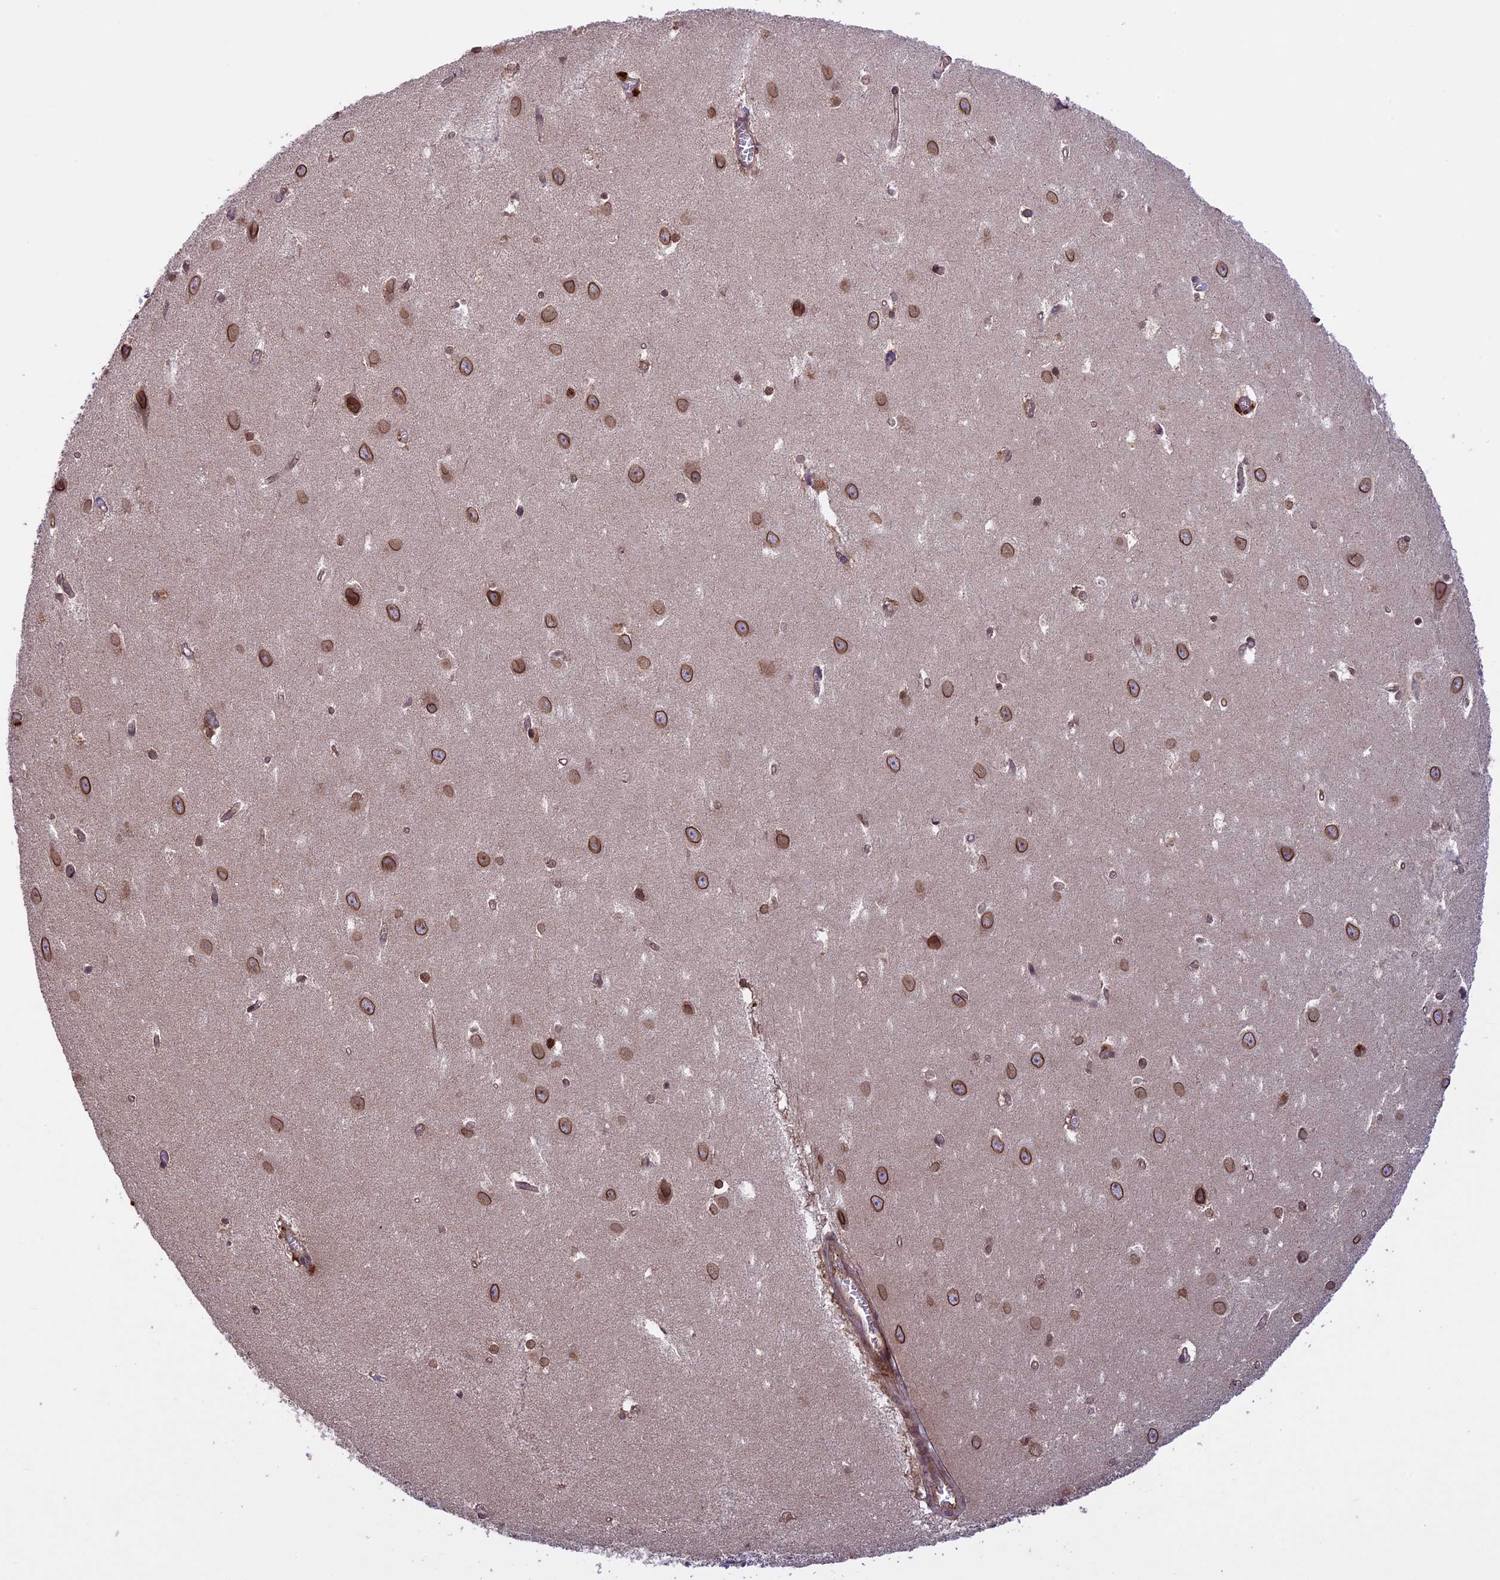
{"staining": {"intensity": "moderate", "quantity": "<25%", "location": "nuclear"}, "tissue": "hippocampus", "cell_type": "Glial cells", "image_type": "normal", "snomed": [{"axis": "morphology", "description": "Normal tissue, NOS"}, {"axis": "topography", "description": "Hippocampus"}], "caption": "Moderate nuclear protein positivity is present in approximately <25% of glial cells in hippocampus.", "gene": "CCDC125", "patient": {"sex": "female", "age": 64}}